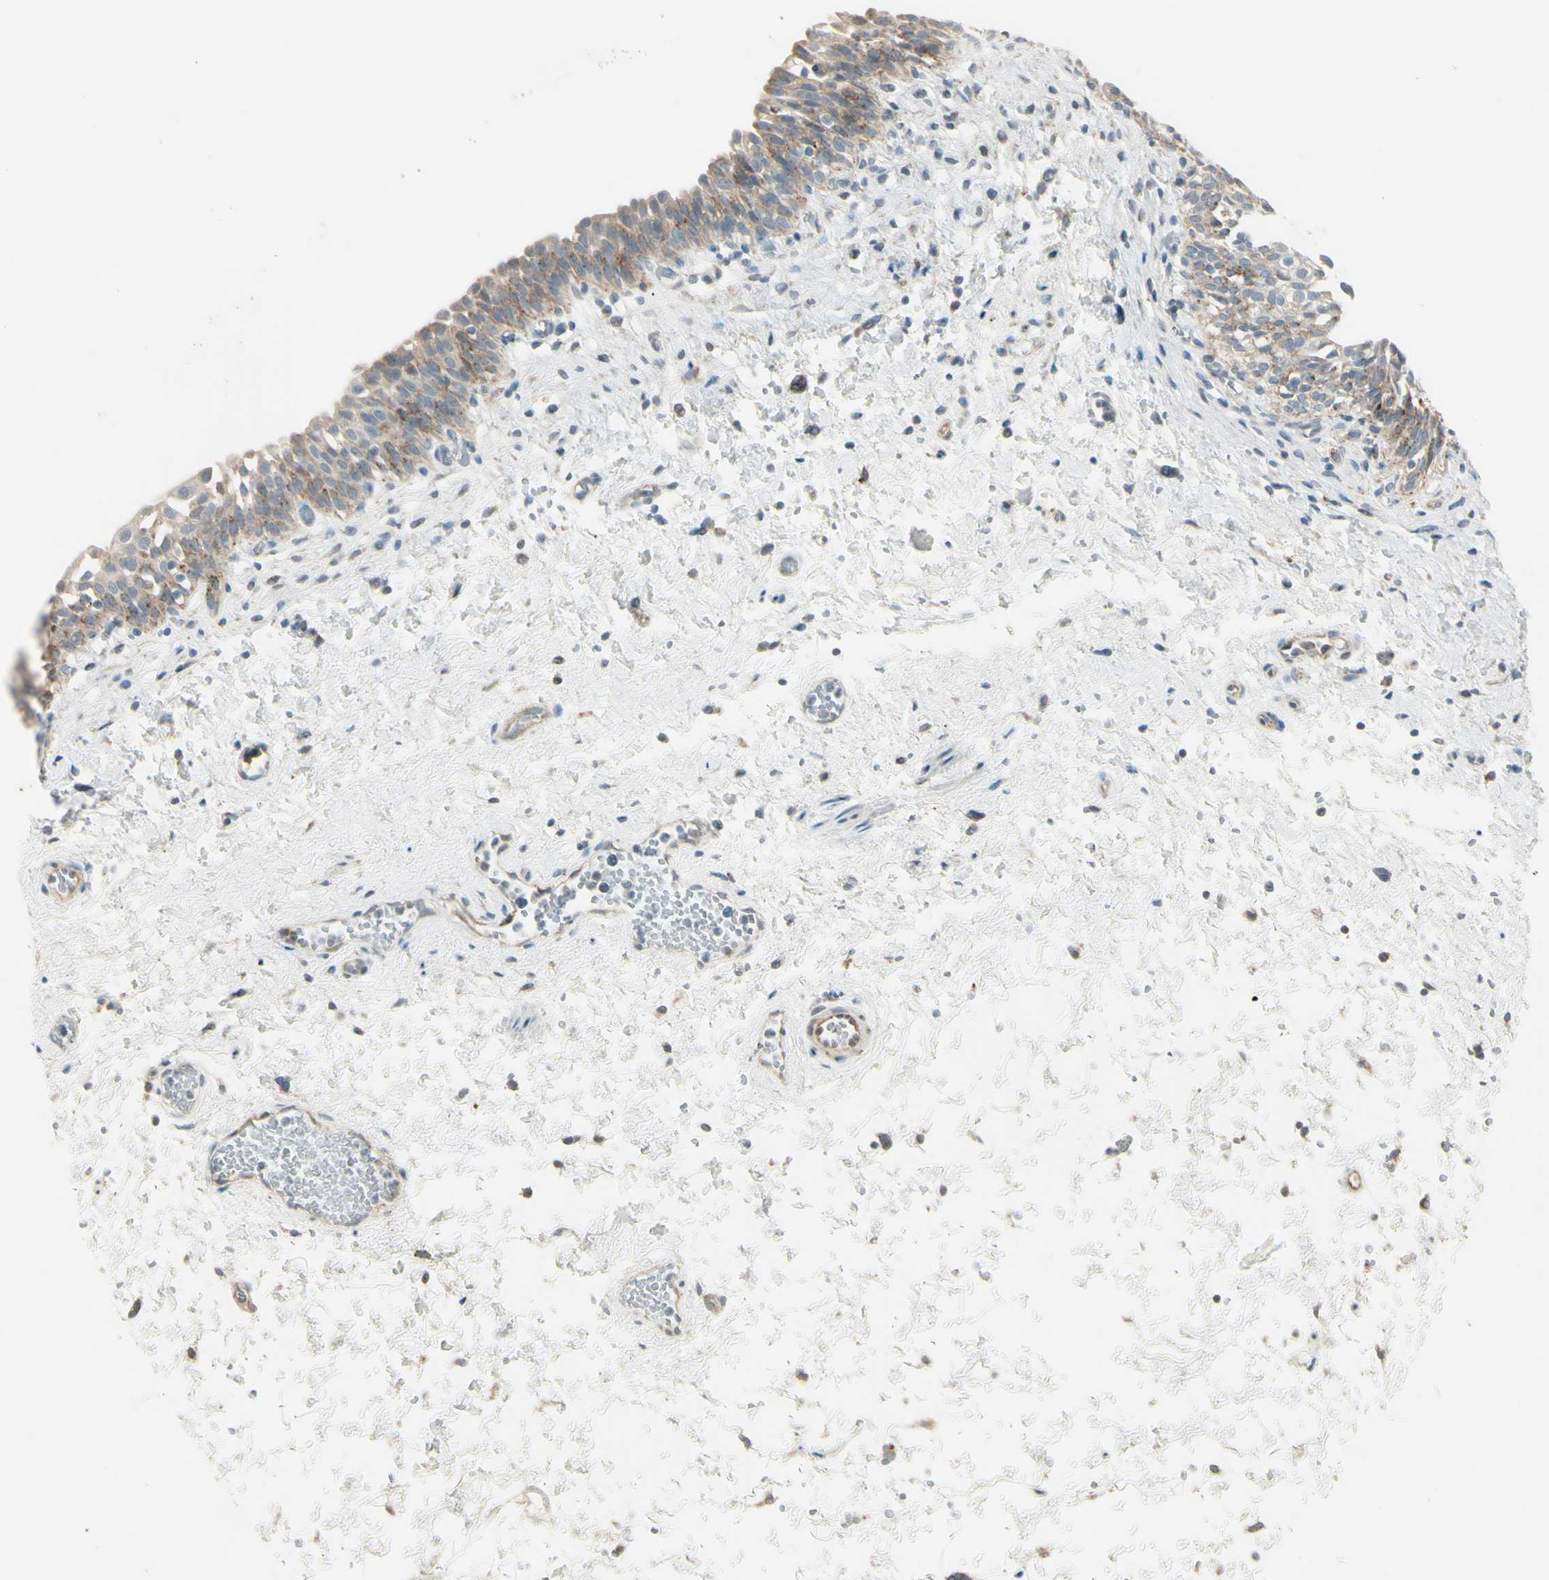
{"staining": {"intensity": "moderate", "quantity": ">75%", "location": "cytoplasmic/membranous"}, "tissue": "urinary bladder", "cell_type": "Urothelial cells", "image_type": "normal", "snomed": [{"axis": "morphology", "description": "Normal tissue, NOS"}, {"axis": "topography", "description": "Urinary bladder"}], "caption": "Immunohistochemistry (IHC) histopathology image of benign urinary bladder: urinary bladder stained using immunohistochemistry reveals medium levels of moderate protein expression localized specifically in the cytoplasmic/membranous of urothelial cells, appearing as a cytoplasmic/membranous brown color.", "gene": "ANGPTL1", "patient": {"sex": "male", "age": 55}}